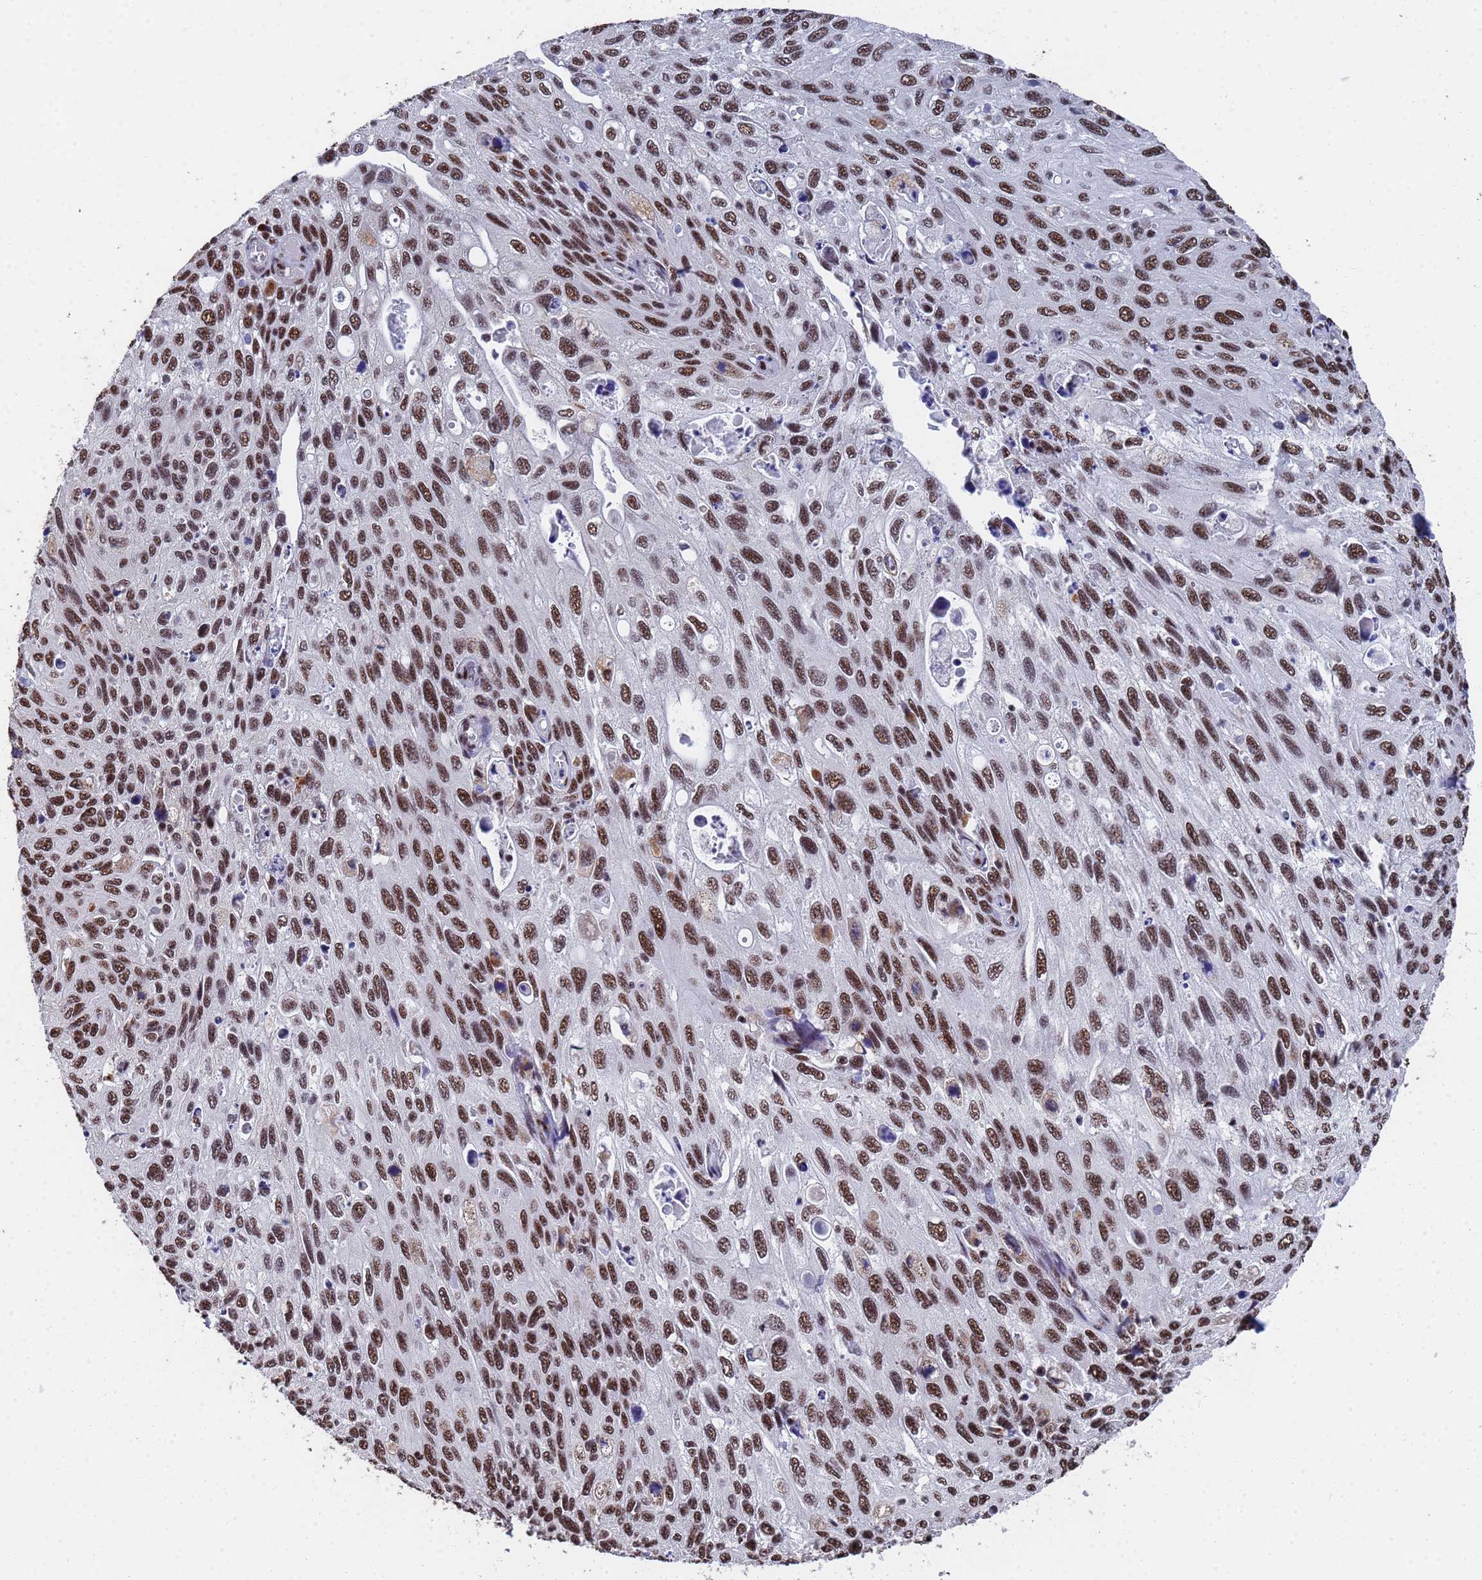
{"staining": {"intensity": "moderate", "quantity": ">75%", "location": "nuclear"}, "tissue": "cervical cancer", "cell_type": "Tumor cells", "image_type": "cancer", "snomed": [{"axis": "morphology", "description": "Squamous cell carcinoma, NOS"}, {"axis": "topography", "description": "Cervix"}], "caption": "The histopathology image displays a brown stain indicating the presence of a protein in the nuclear of tumor cells in squamous cell carcinoma (cervical).", "gene": "SF3B2", "patient": {"sex": "female", "age": 70}}